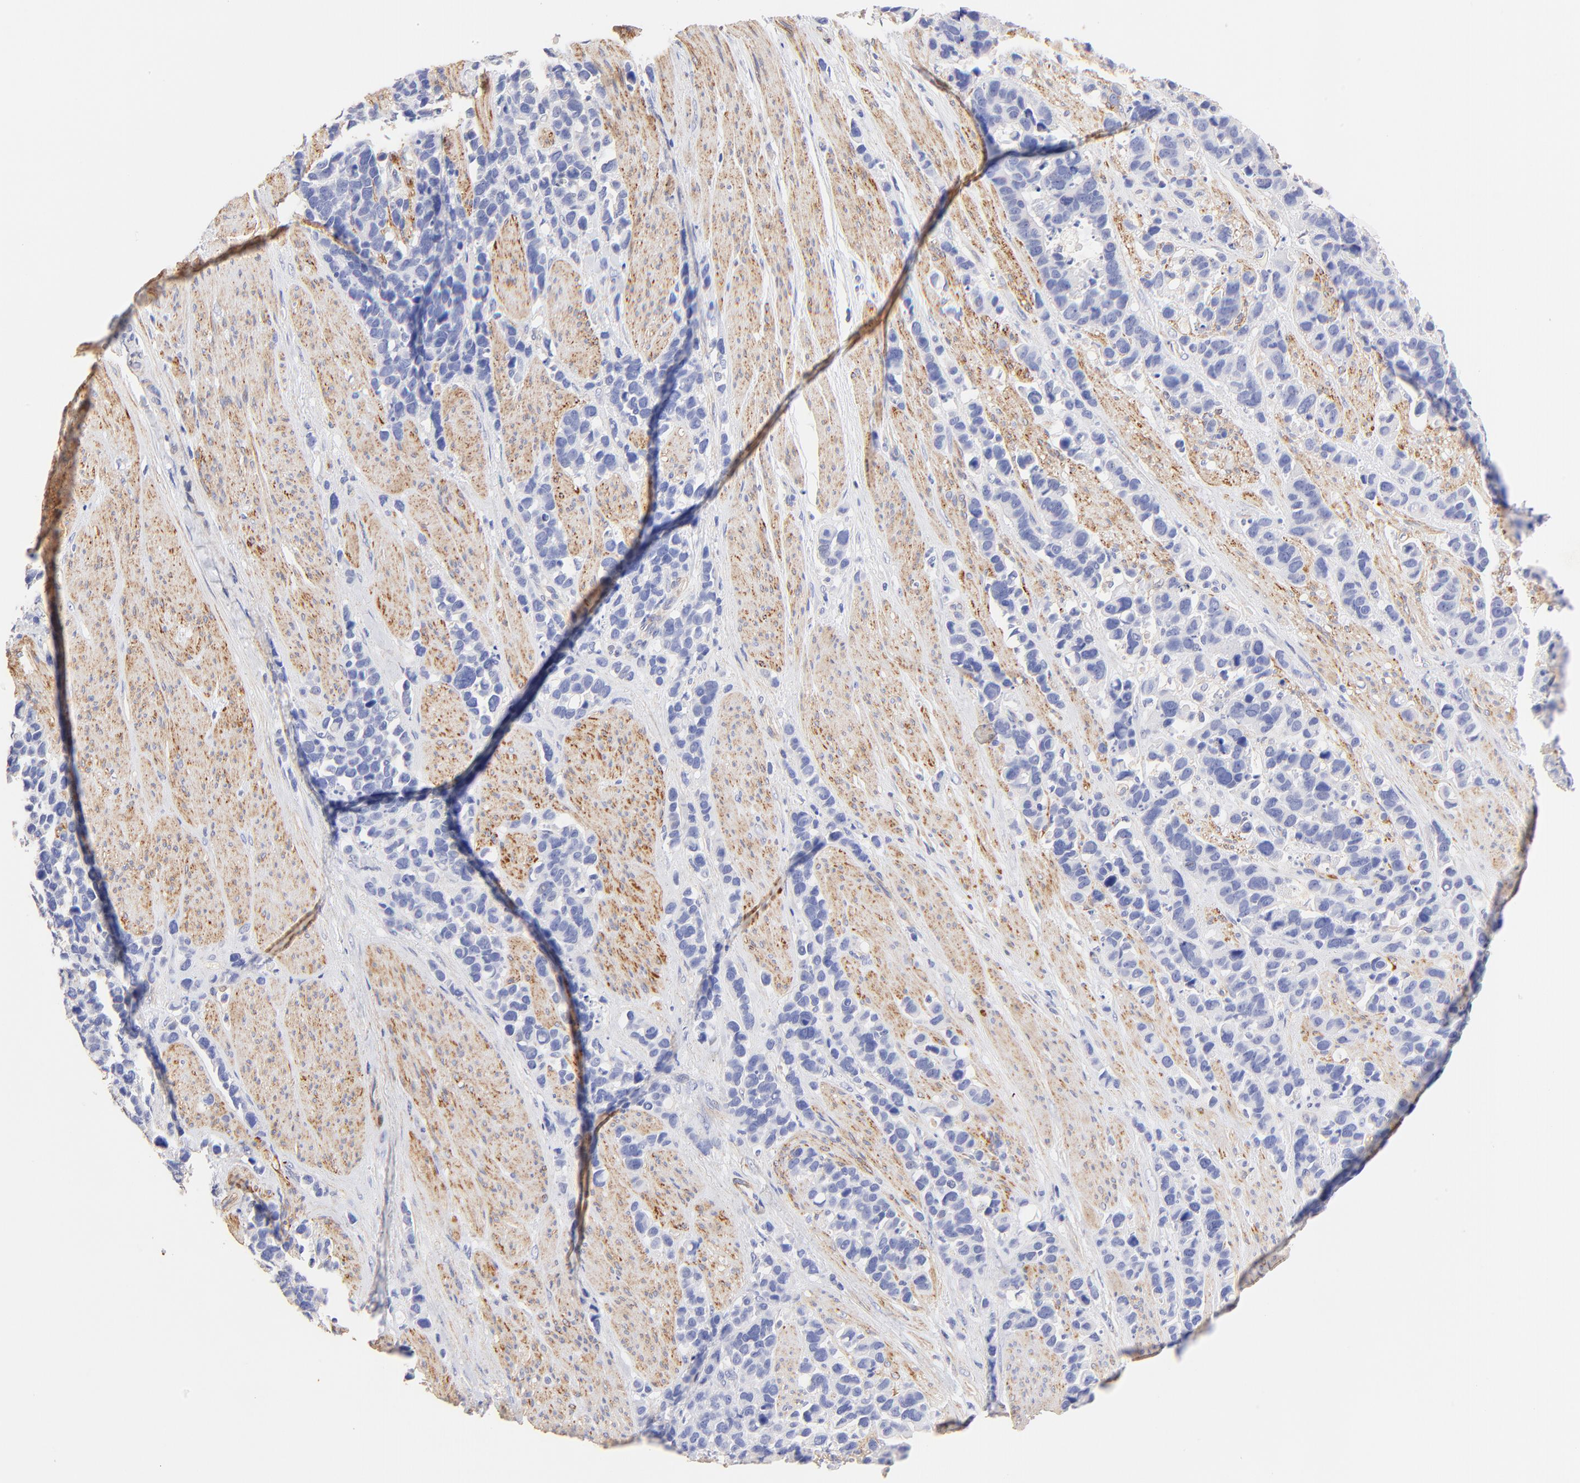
{"staining": {"intensity": "negative", "quantity": "none", "location": "none"}, "tissue": "stomach cancer", "cell_type": "Tumor cells", "image_type": "cancer", "snomed": [{"axis": "morphology", "description": "Adenocarcinoma, NOS"}, {"axis": "topography", "description": "Stomach, upper"}], "caption": "Immunohistochemistry (IHC) of human stomach cancer (adenocarcinoma) exhibits no expression in tumor cells.", "gene": "ACTRT1", "patient": {"sex": "male", "age": 71}}